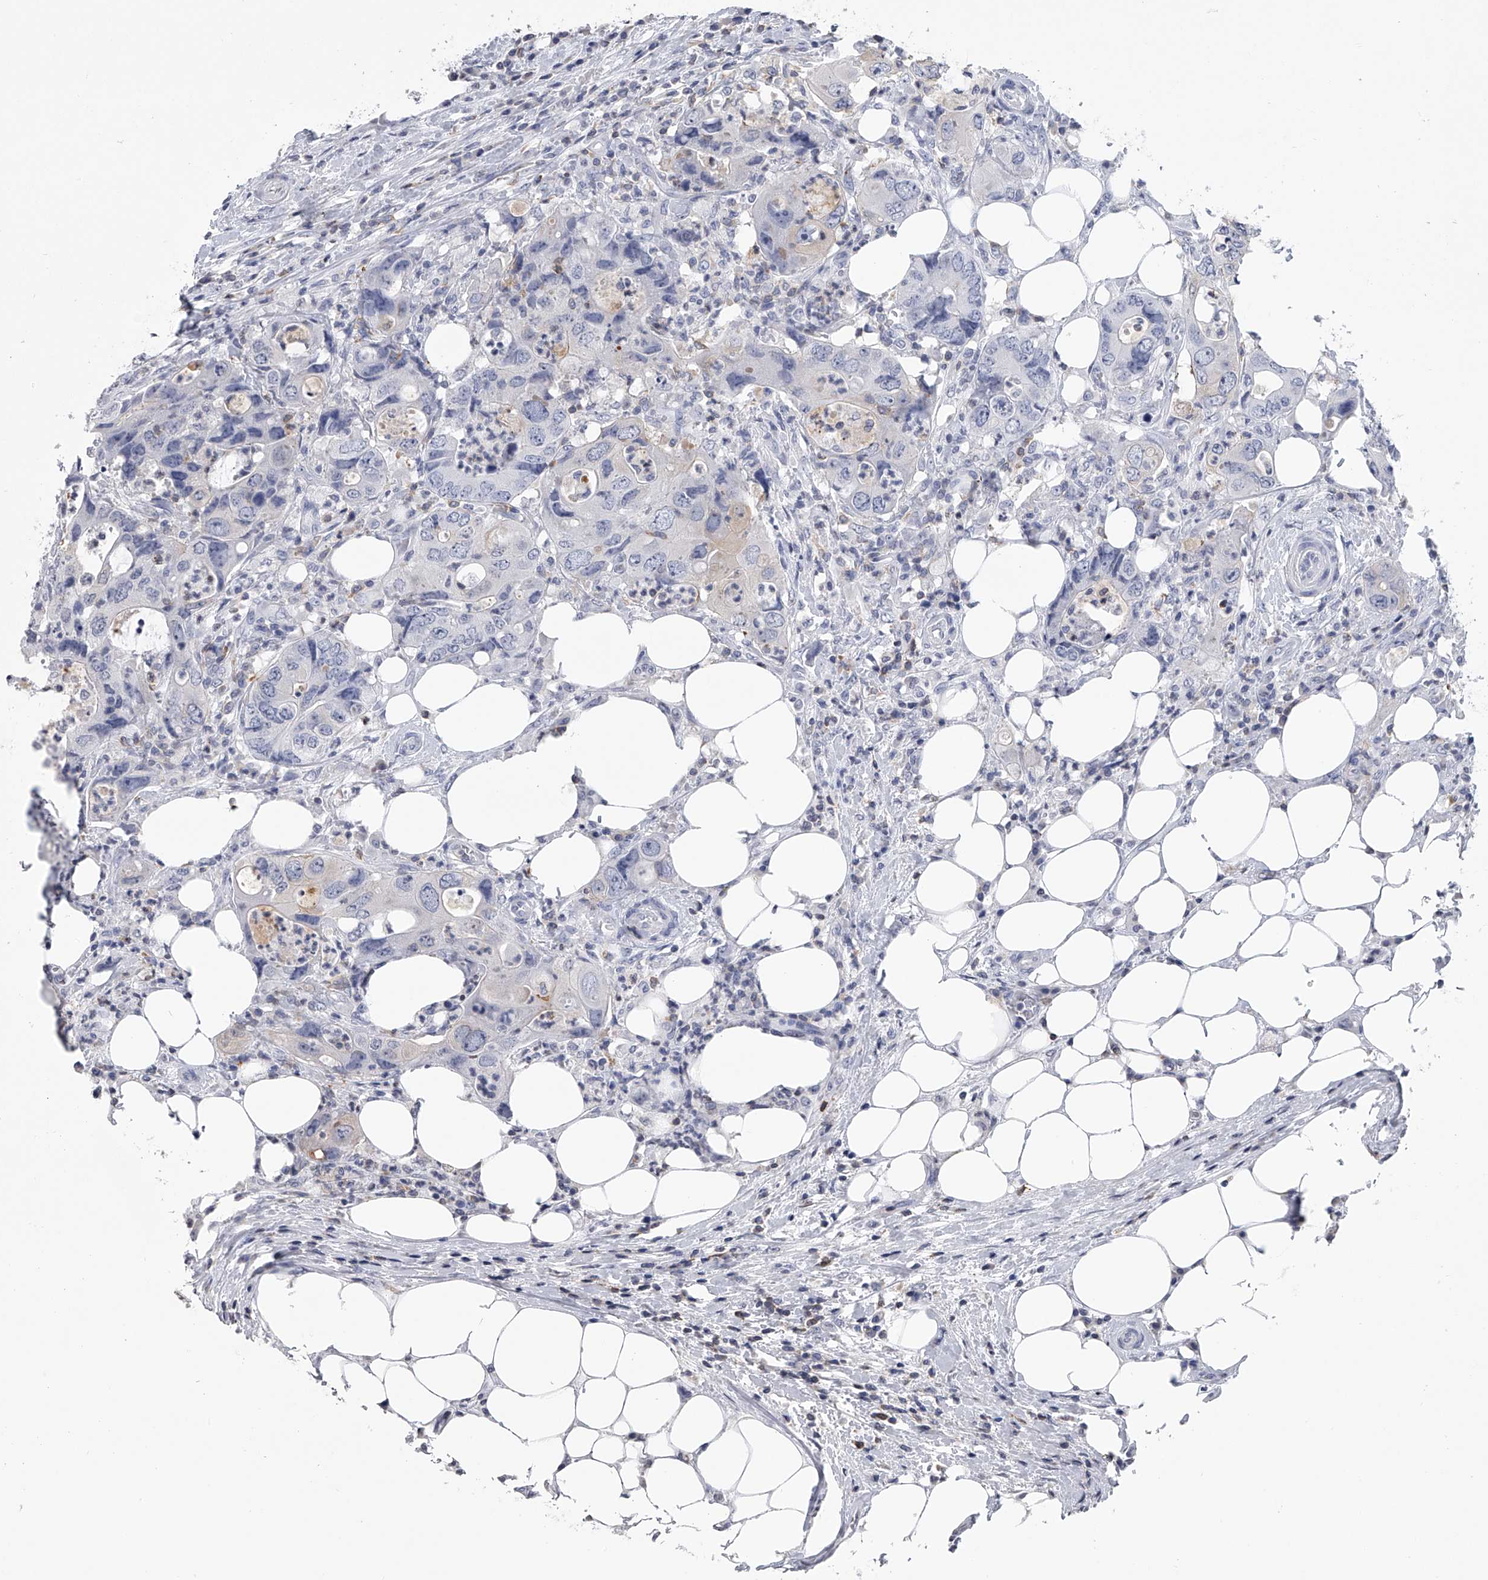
{"staining": {"intensity": "negative", "quantity": "none", "location": "none"}, "tissue": "colorectal cancer", "cell_type": "Tumor cells", "image_type": "cancer", "snomed": [{"axis": "morphology", "description": "Adenocarcinoma, NOS"}, {"axis": "topography", "description": "Colon"}], "caption": "Tumor cells show no significant protein staining in adenocarcinoma (colorectal).", "gene": "TASP1", "patient": {"sex": "male", "age": 71}}